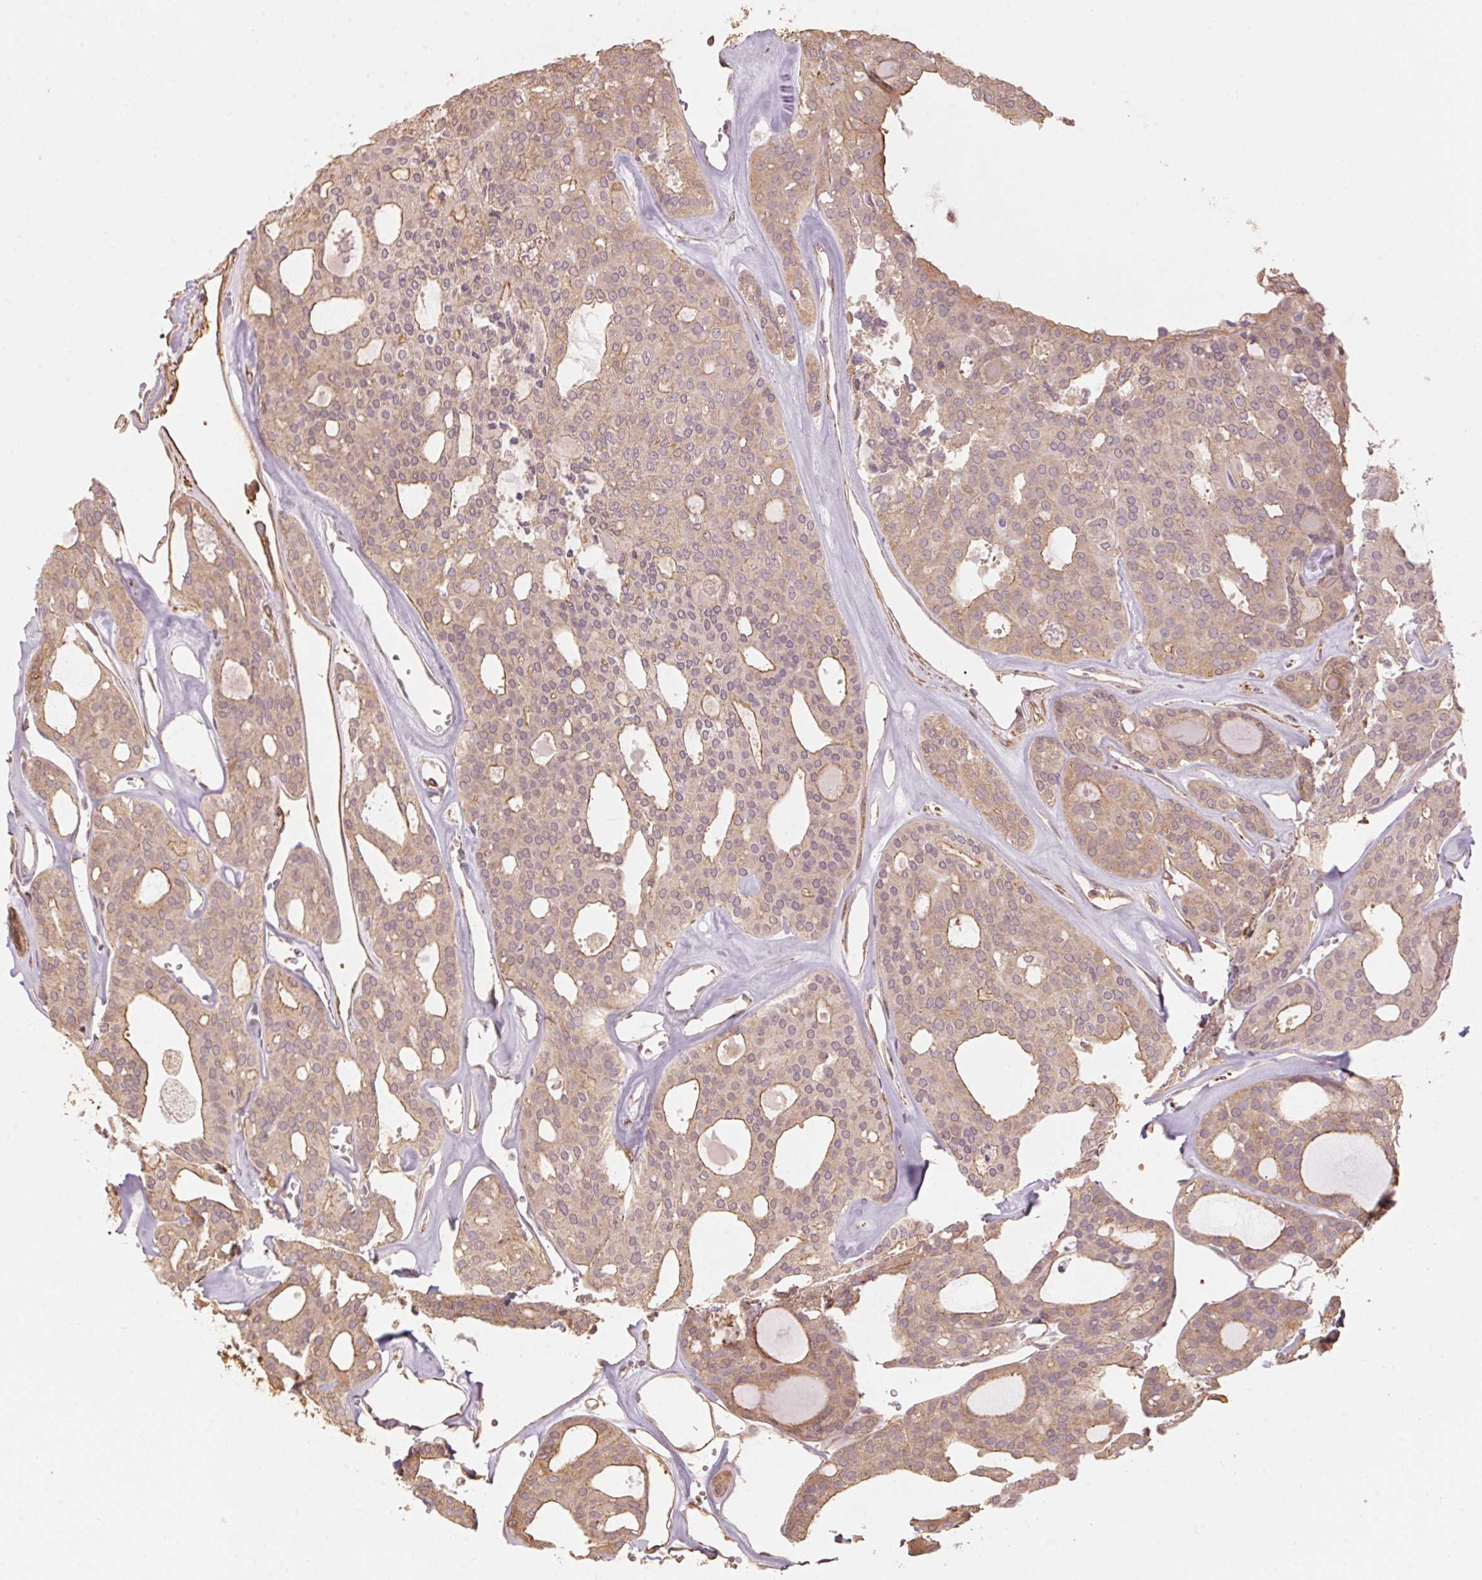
{"staining": {"intensity": "weak", "quantity": ">75%", "location": "cytoplasmic/membranous"}, "tissue": "thyroid cancer", "cell_type": "Tumor cells", "image_type": "cancer", "snomed": [{"axis": "morphology", "description": "Follicular adenoma carcinoma, NOS"}, {"axis": "topography", "description": "Thyroid gland"}], "caption": "Immunohistochemistry of follicular adenoma carcinoma (thyroid) shows low levels of weak cytoplasmic/membranous positivity in about >75% of tumor cells.", "gene": "QDPR", "patient": {"sex": "male", "age": 75}}